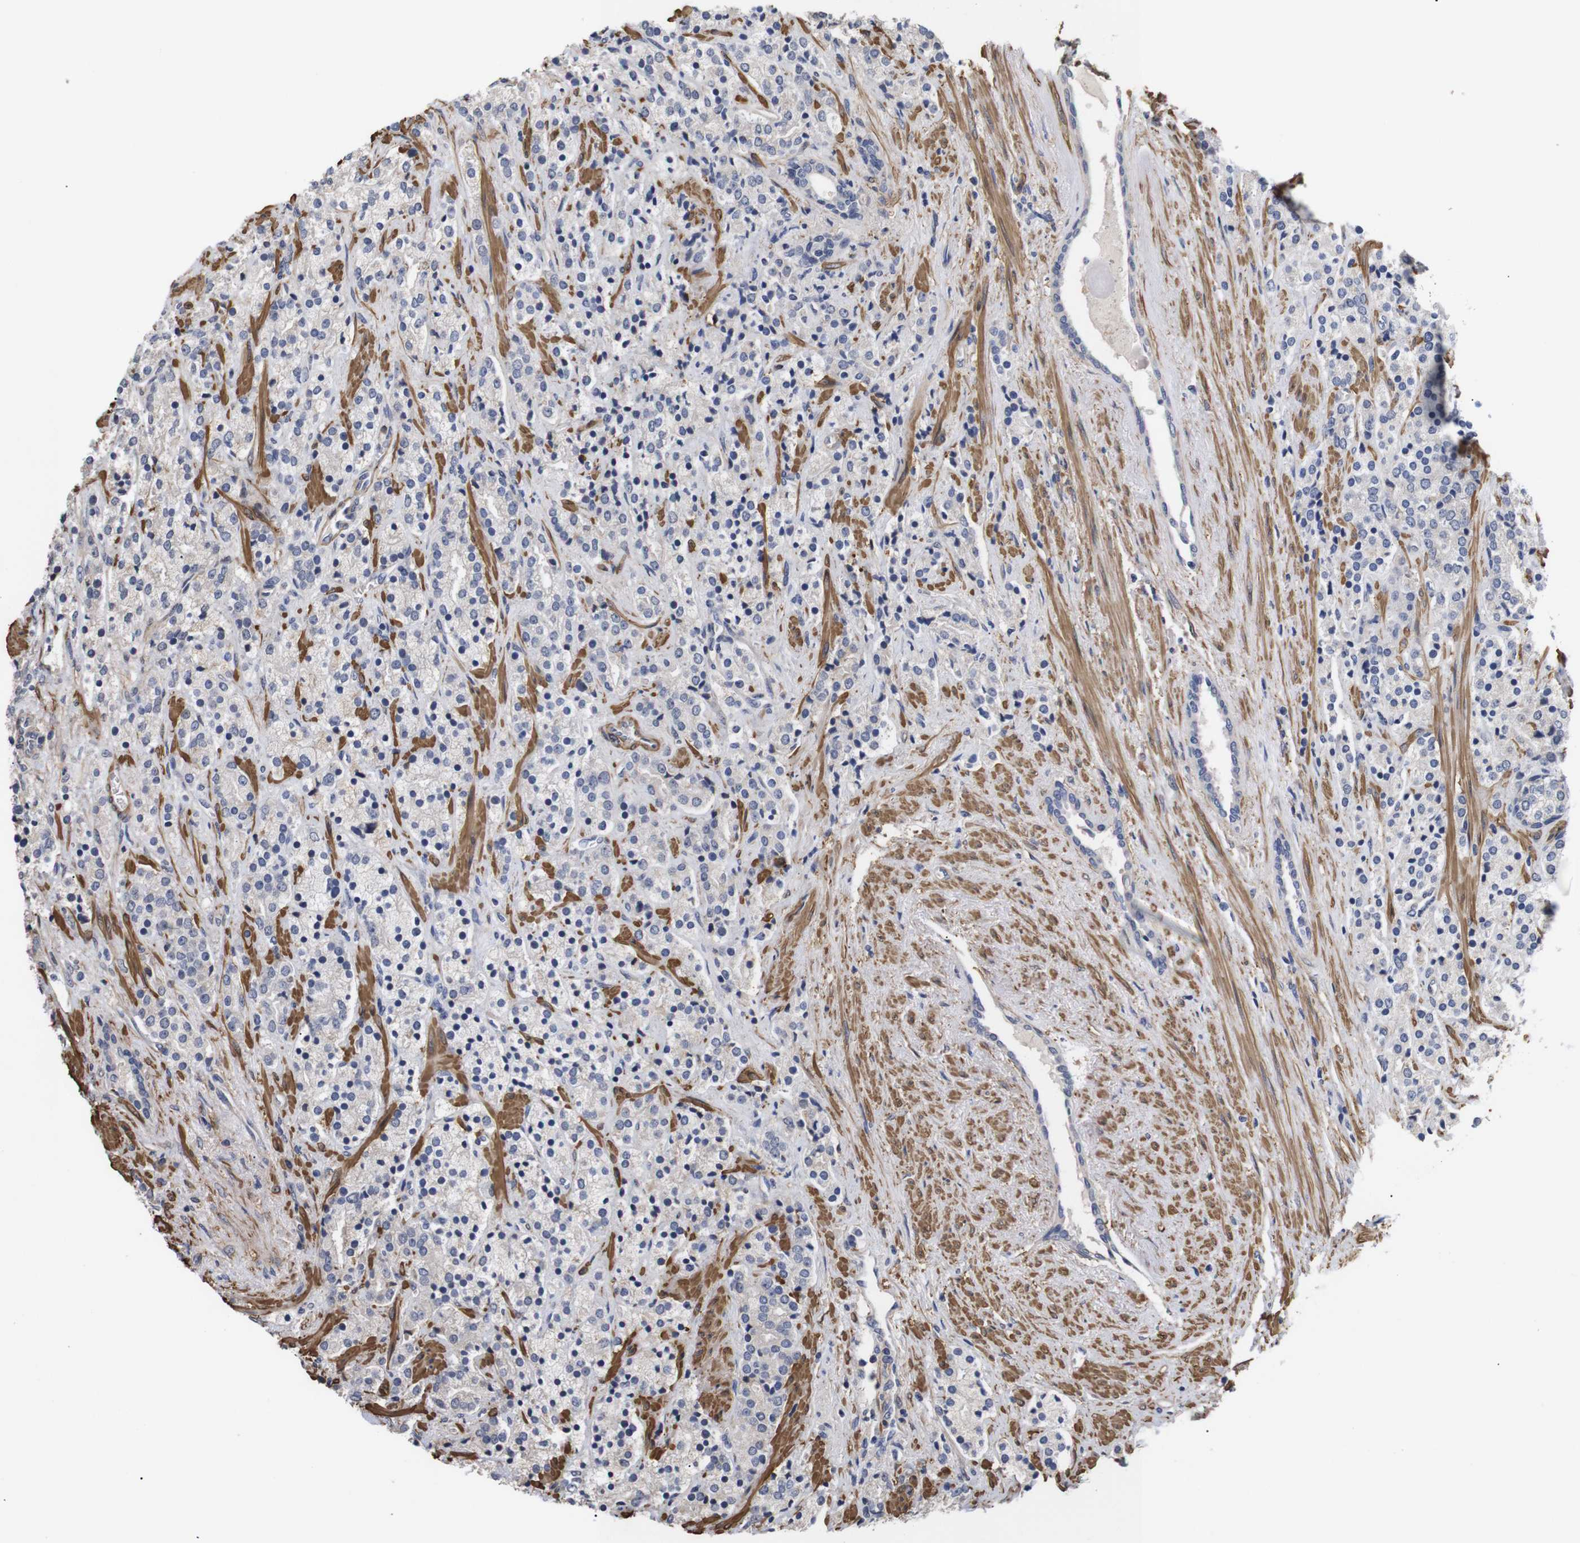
{"staining": {"intensity": "negative", "quantity": "none", "location": "none"}, "tissue": "prostate cancer", "cell_type": "Tumor cells", "image_type": "cancer", "snomed": [{"axis": "morphology", "description": "Adenocarcinoma, High grade"}, {"axis": "topography", "description": "Prostate"}], "caption": "Immunohistochemical staining of prostate adenocarcinoma (high-grade) displays no significant expression in tumor cells. (Stains: DAB (3,3'-diaminobenzidine) immunohistochemistry with hematoxylin counter stain, Microscopy: brightfield microscopy at high magnification).", "gene": "PDLIM5", "patient": {"sex": "male", "age": 71}}